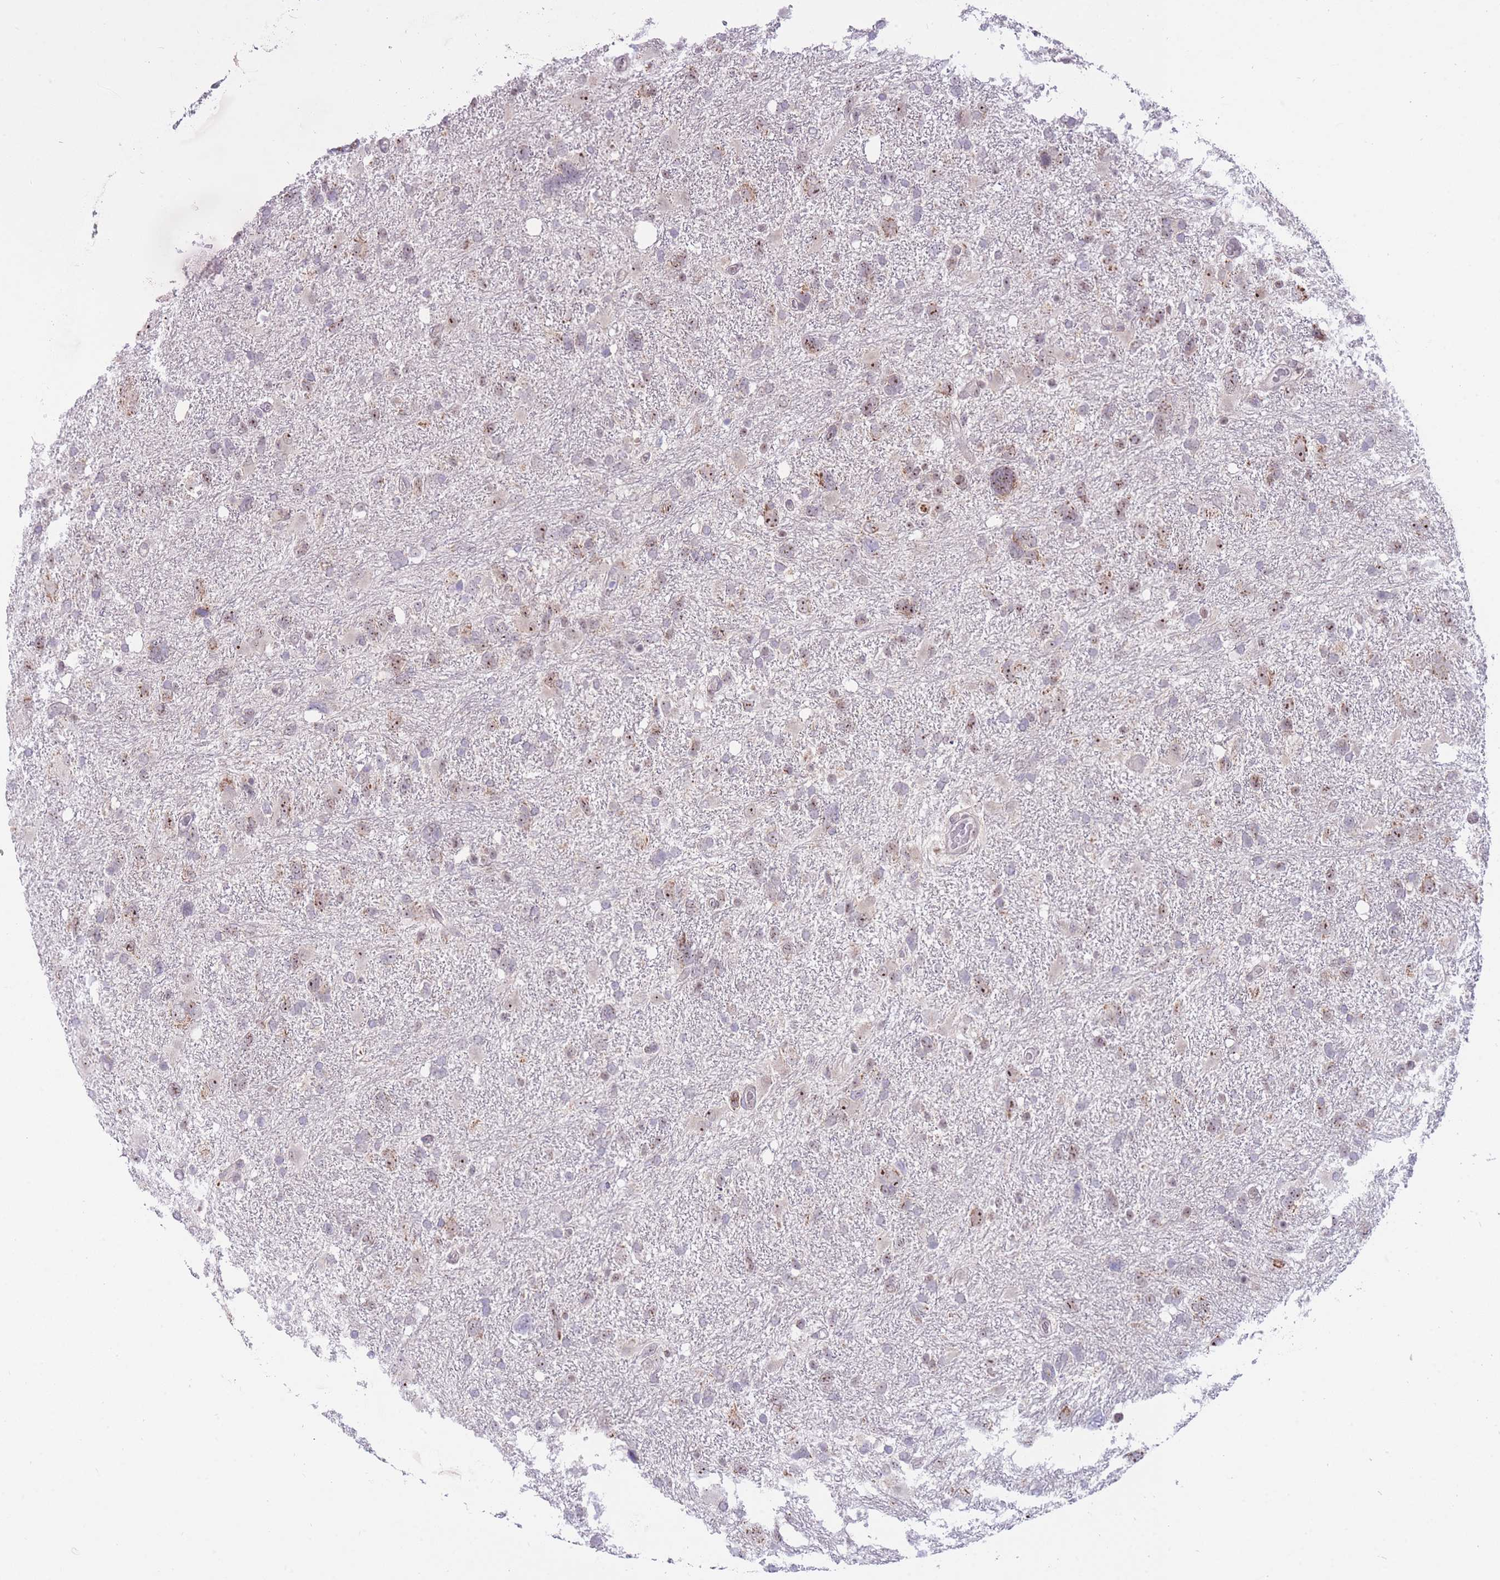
{"staining": {"intensity": "strong", "quantity": "25%-75%", "location": "nuclear"}, "tissue": "glioma", "cell_type": "Tumor cells", "image_type": "cancer", "snomed": [{"axis": "morphology", "description": "Glioma, malignant, High grade"}, {"axis": "topography", "description": "Brain"}], "caption": "Protein expression analysis of malignant glioma (high-grade) shows strong nuclear expression in about 25%-75% of tumor cells.", "gene": "MCIDAS", "patient": {"sex": "male", "age": 61}}